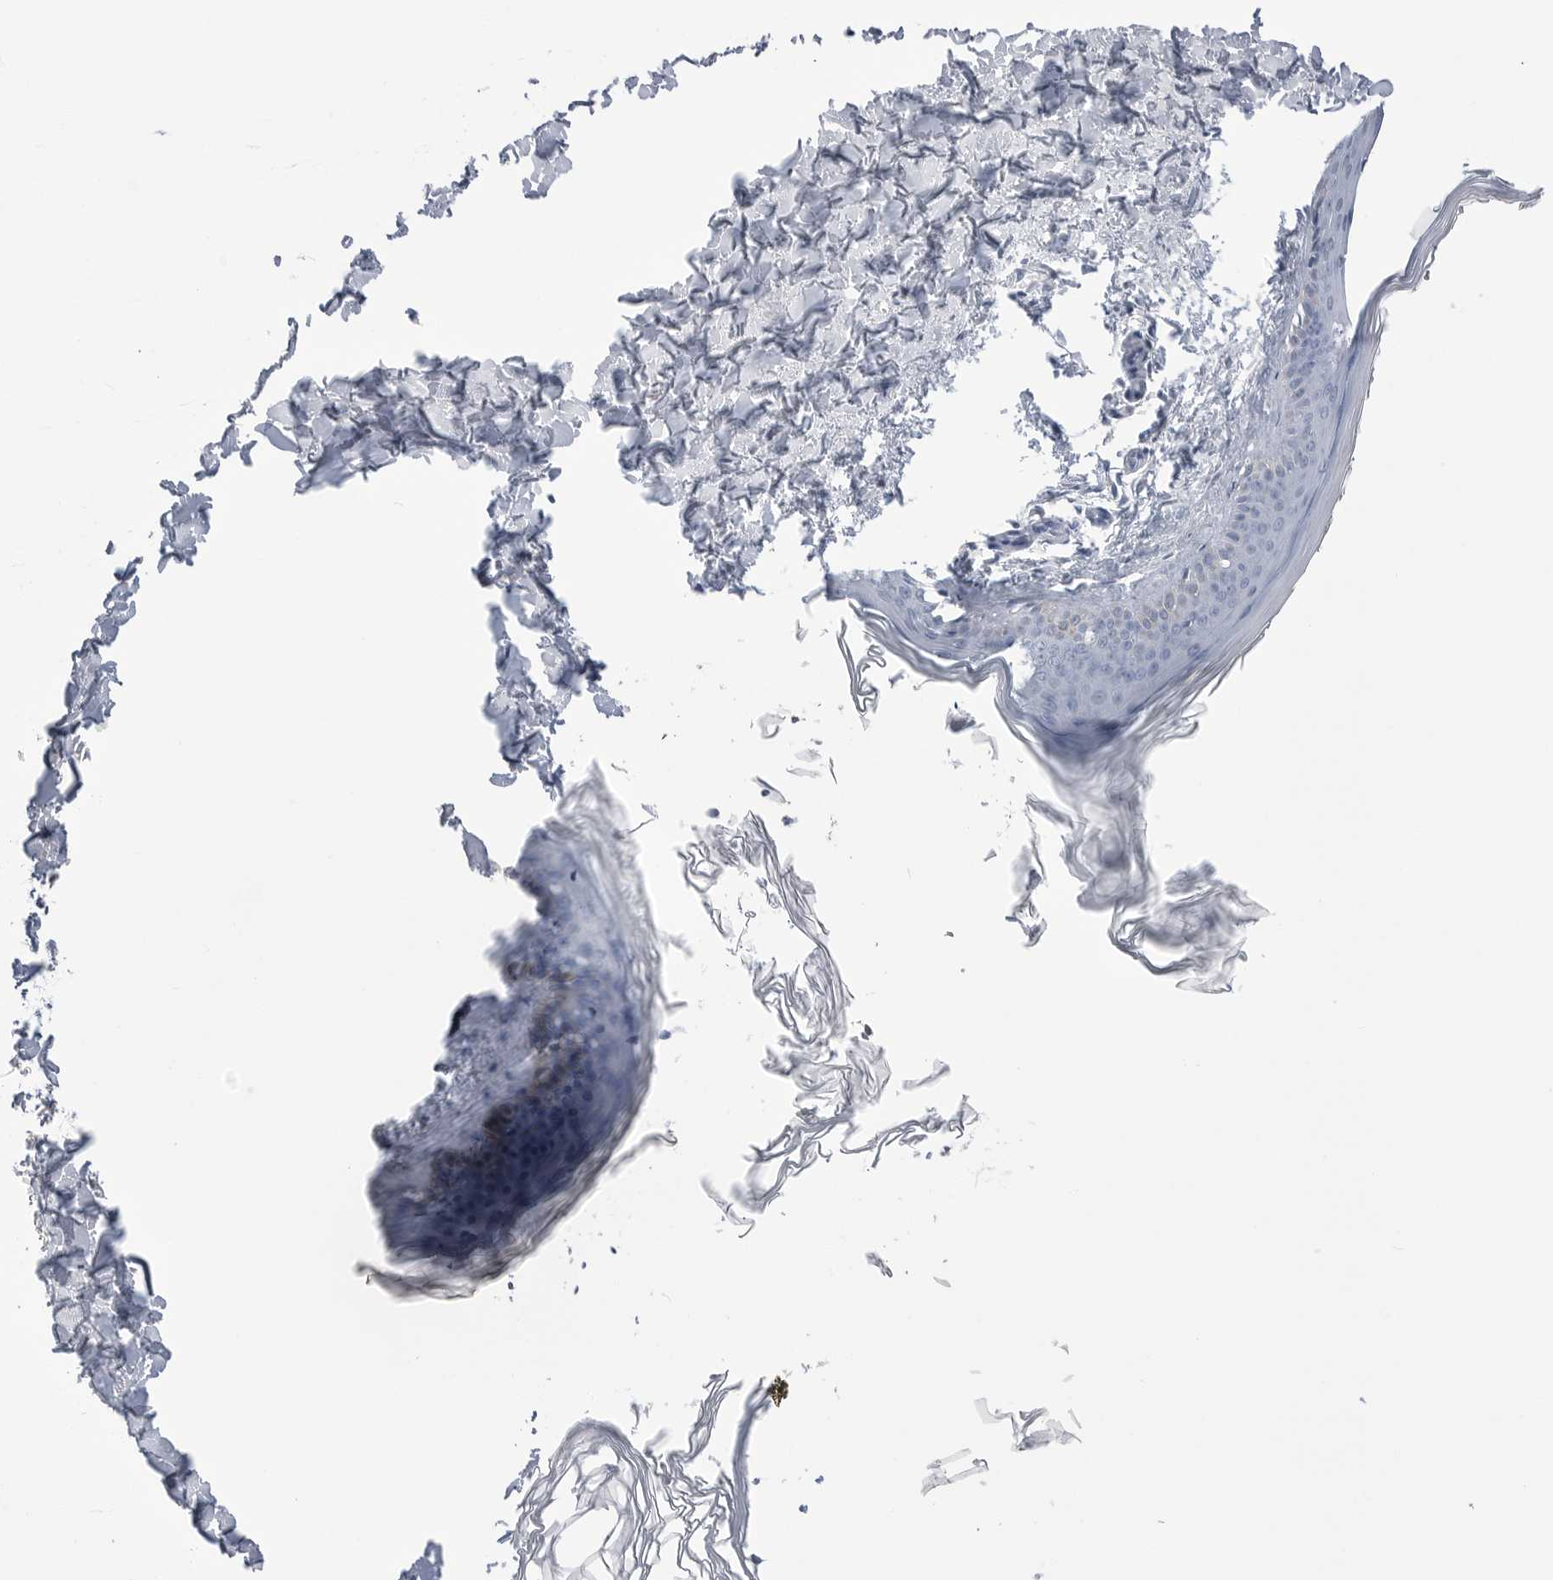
{"staining": {"intensity": "negative", "quantity": "none", "location": "none"}, "tissue": "skin", "cell_type": "Fibroblasts", "image_type": "normal", "snomed": [{"axis": "morphology", "description": "Normal tissue, NOS"}, {"axis": "topography", "description": "Skin"}], "caption": "High power microscopy image of an immunohistochemistry image of benign skin, revealing no significant expression in fibroblasts. (Immunohistochemistry (ihc), brightfield microscopy, high magnification).", "gene": "ABHD12", "patient": {"sex": "female", "age": 27}}